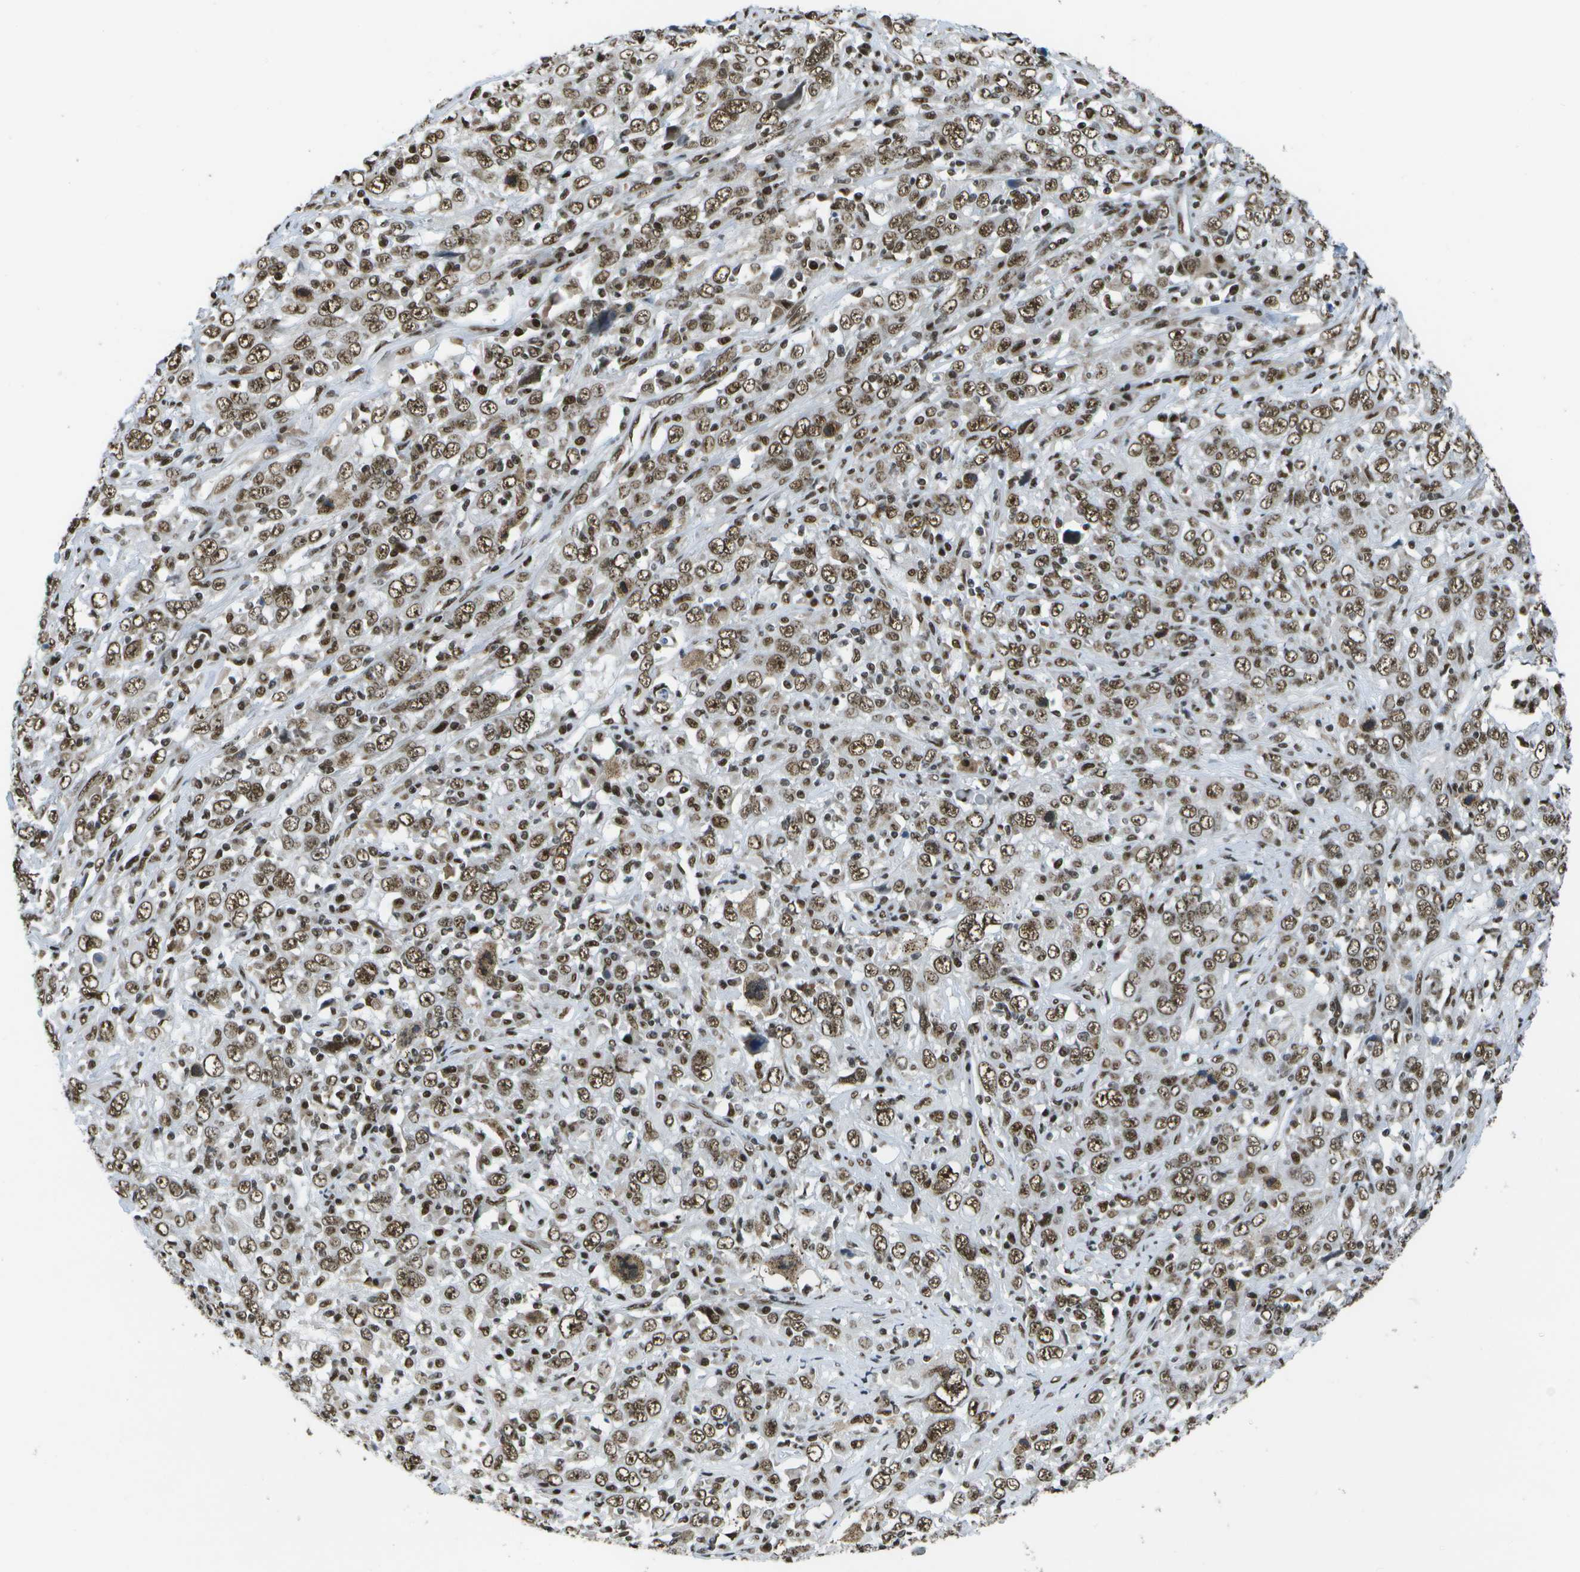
{"staining": {"intensity": "strong", "quantity": ">75%", "location": "nuclear"}, "tissue": "cervical cancer", "cell_type": "Tumor cells", "image_type": "cancer", "snomed": [{"axis": "morphology", "description": "Squamous cell carcinoma, NOS"}, {"axis": "topography", "description": "Cervix"}], "caption": "Human cervical squamous cell carcinoma stained with a protein marker displays strong staining in tumor cells.", "gene": "NSRP1", "patient": {"sex": "female", "age": 46}}